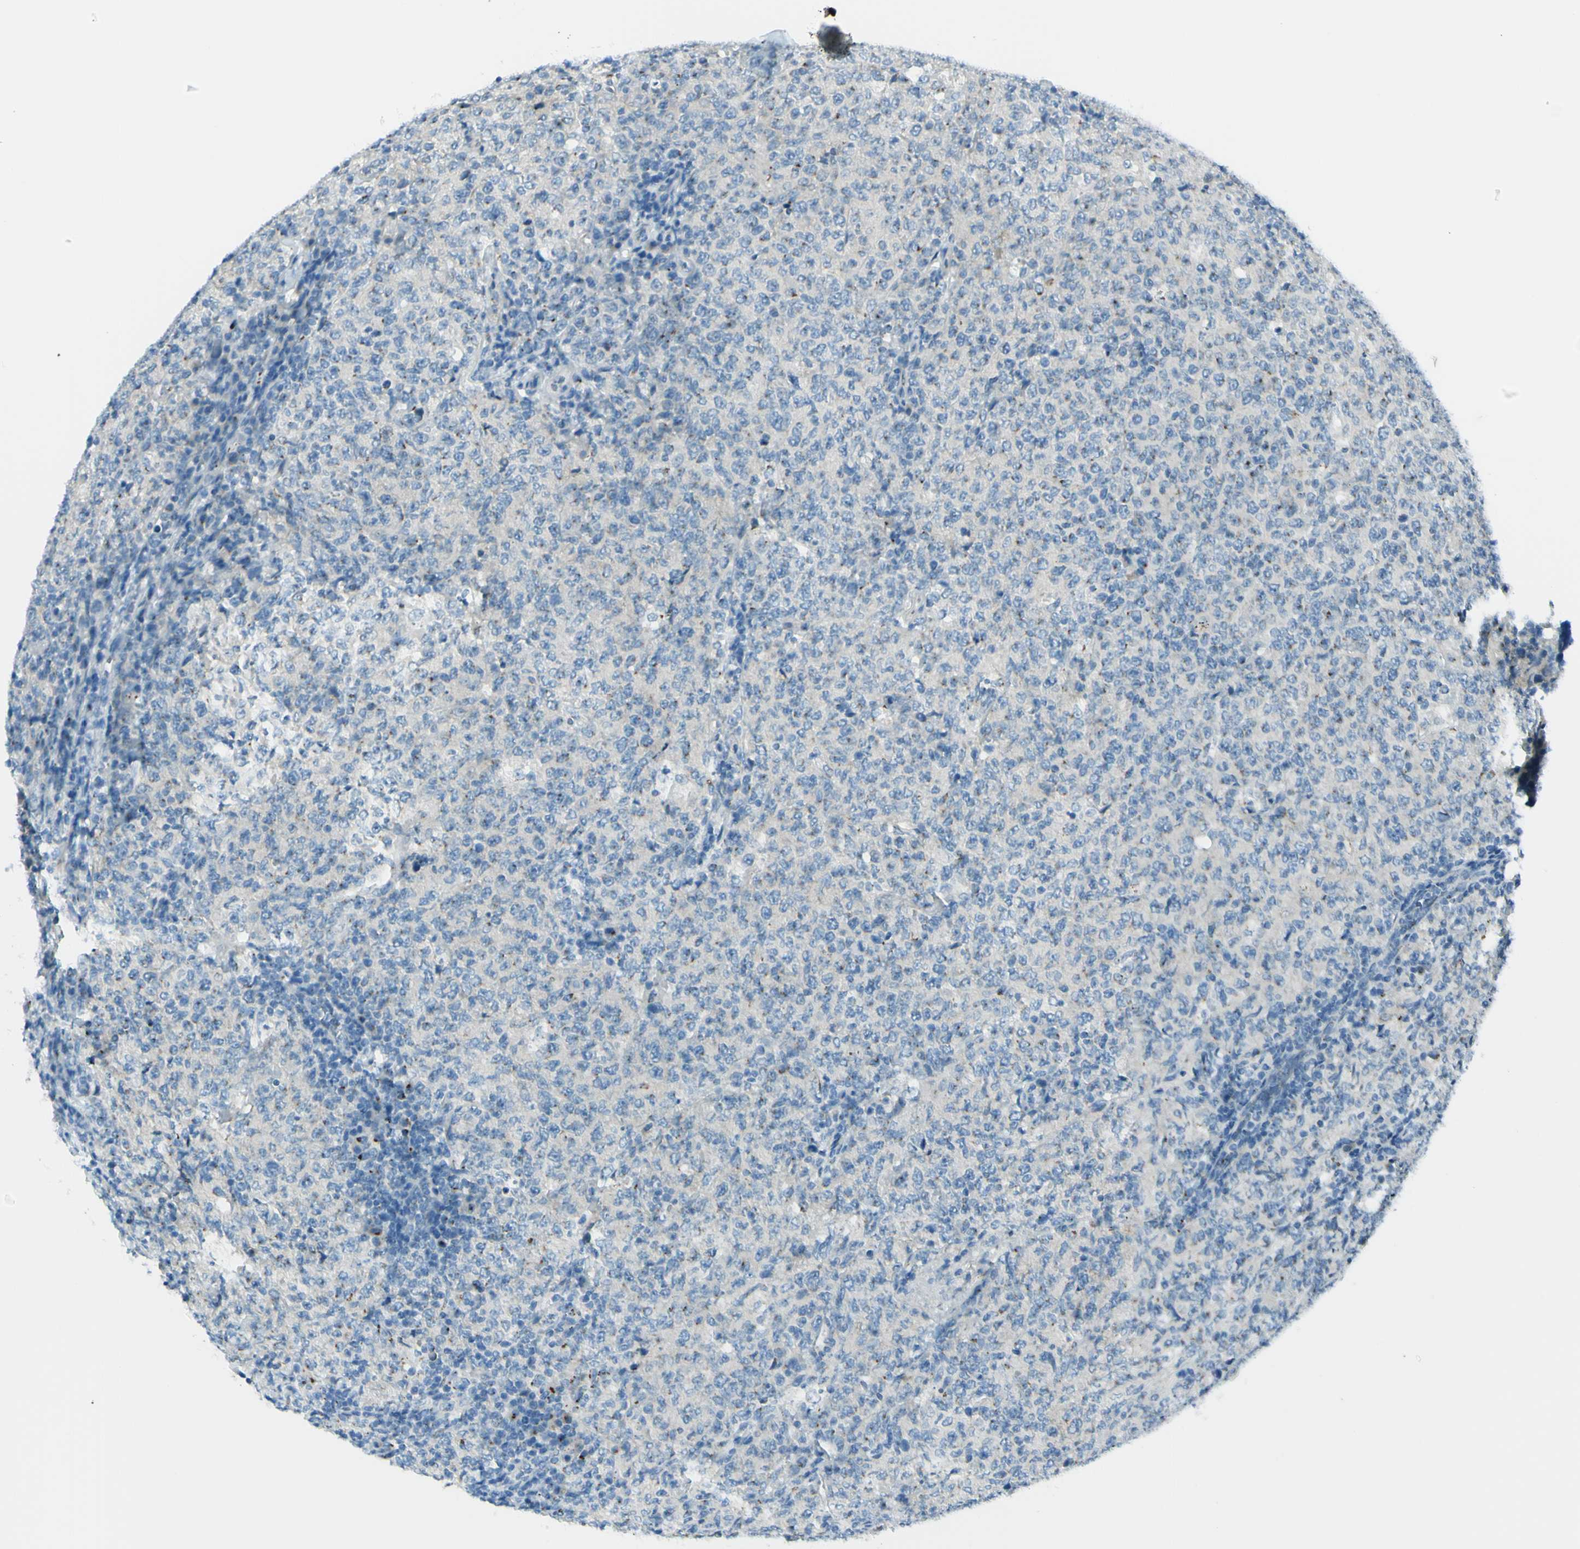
{"staining": {"intensity": "weak", "quantity": "<25%", "location": "cytoplasmic/membranous"}, "tissue": "lymphoma", "cell_type": "Tumor cells", "image_type": "cancer", "snomed": [{"axis": "morphology", "description": "Malignant lymphoma, non-Hodgkin's type, High grade"}, {"axis": "topography", "description": "Tonsil"}], "caption": "An IHC histopathology image of lymphoma is shown. There is no staining in tumor cells of lymphoma.", "gene": "B4GALT1", "patient": {"sex": "female", "age": 36}}